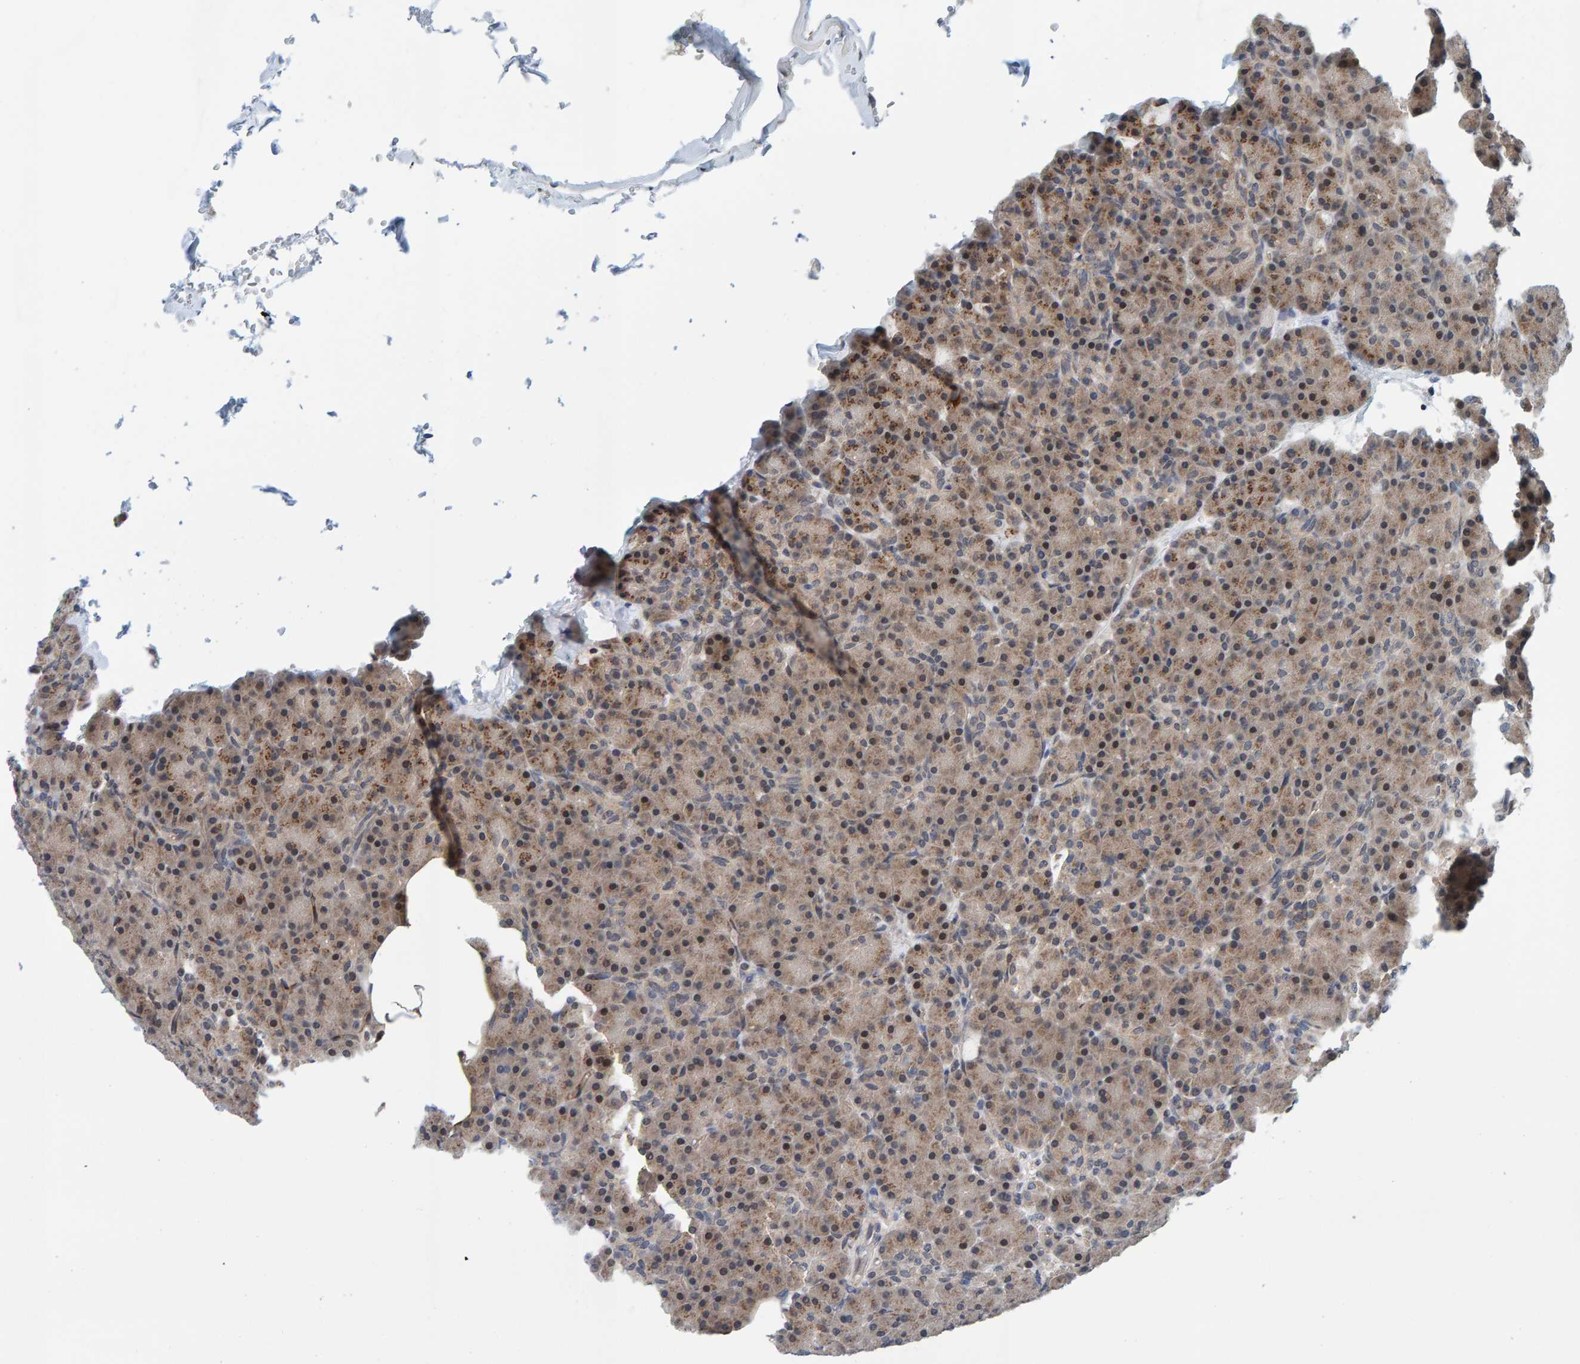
{"staining": {"intensity": "weak", "quantity": ">75%", "location": "cytoplasmic/membranous"}, "tissue": "pancreas", "cell_type": "Exocrine glandular cells", "image_type": "normal", "snomed": [{"axis": "morphology", "description": "Normal tissue, NOS"}, {"axis": "topography", "description": "Pancreas"}], "caption": "Immunohistochemical staining of benign human pancreas reveals low levels of weak cytoplasmic/membranous positivity in about >75% of exocrine glandular cells.", "gene": "SCRN2", "patient": {"sex": "female", "age": 43}}